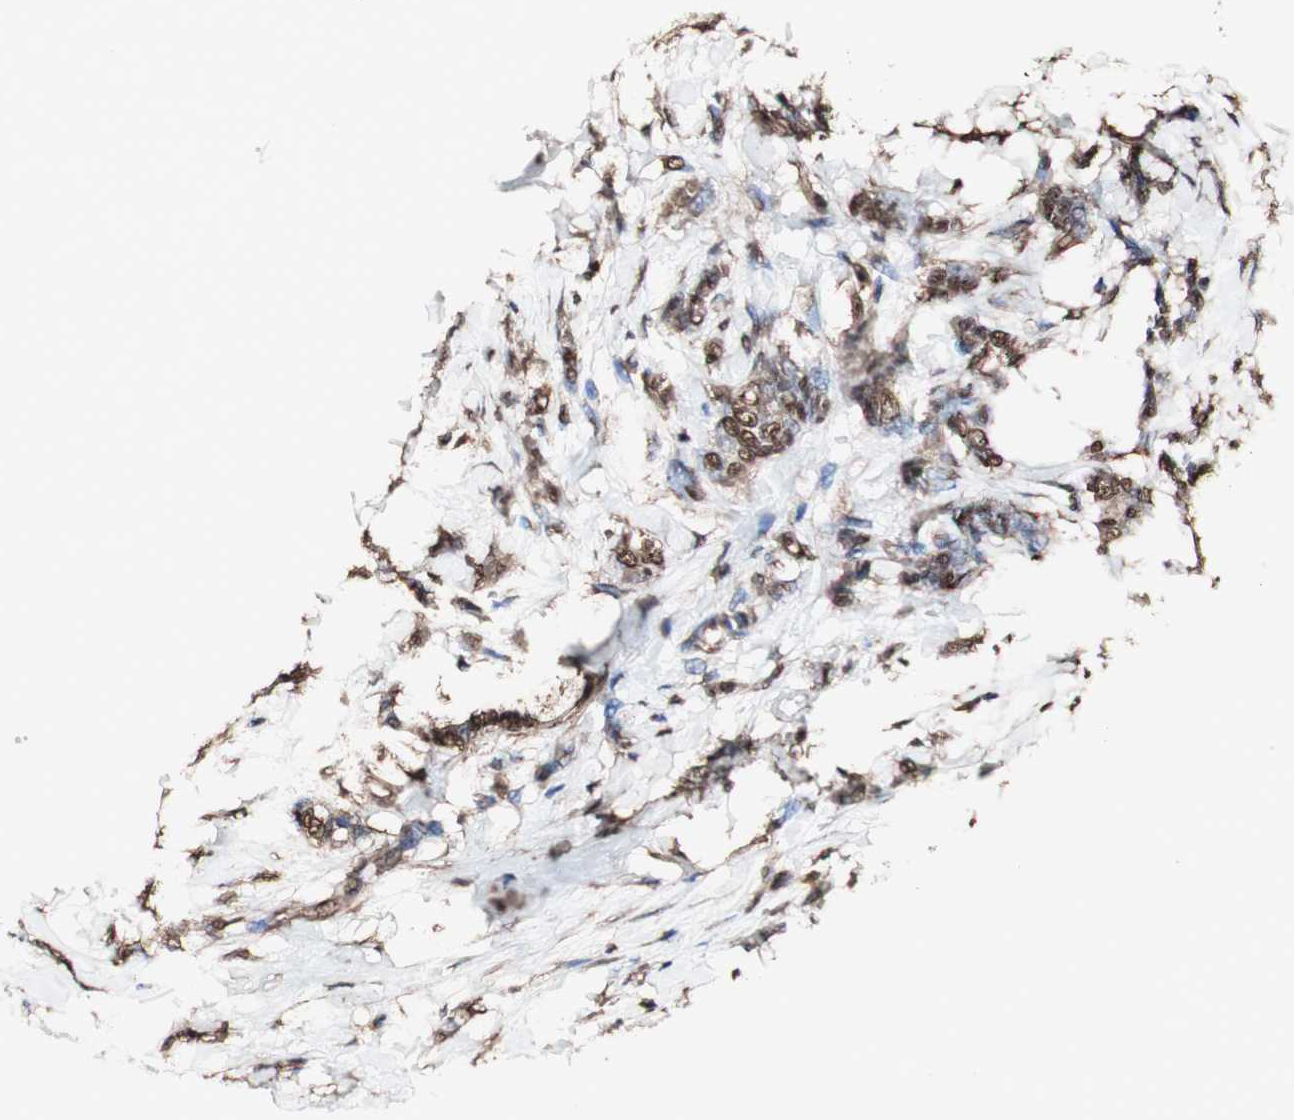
{"staining": {"intensity": "strong", "quantity": ">75%", "location": "cytoplasmic/membranous,nuclear"}, "tissue": "breast cancer", "cell_type": "Tumor cells", "image_type": "cancer", "snomed": [{"axis": "morphology", "description": "Lobular carcinoma, in situ"}, {"axis": "morphology", "description": "Lobular carcinoma"}, {"axis": "topography", "description": "Breast"}], "caption": "The immunohistochemical stain labels strong cytoplasmic/membranous and nuclear positivity in tumor cells of breast lobular carcinoma tissue.", "gene": "PIDD1", "patient": {"sex": "female", "age": 41}}